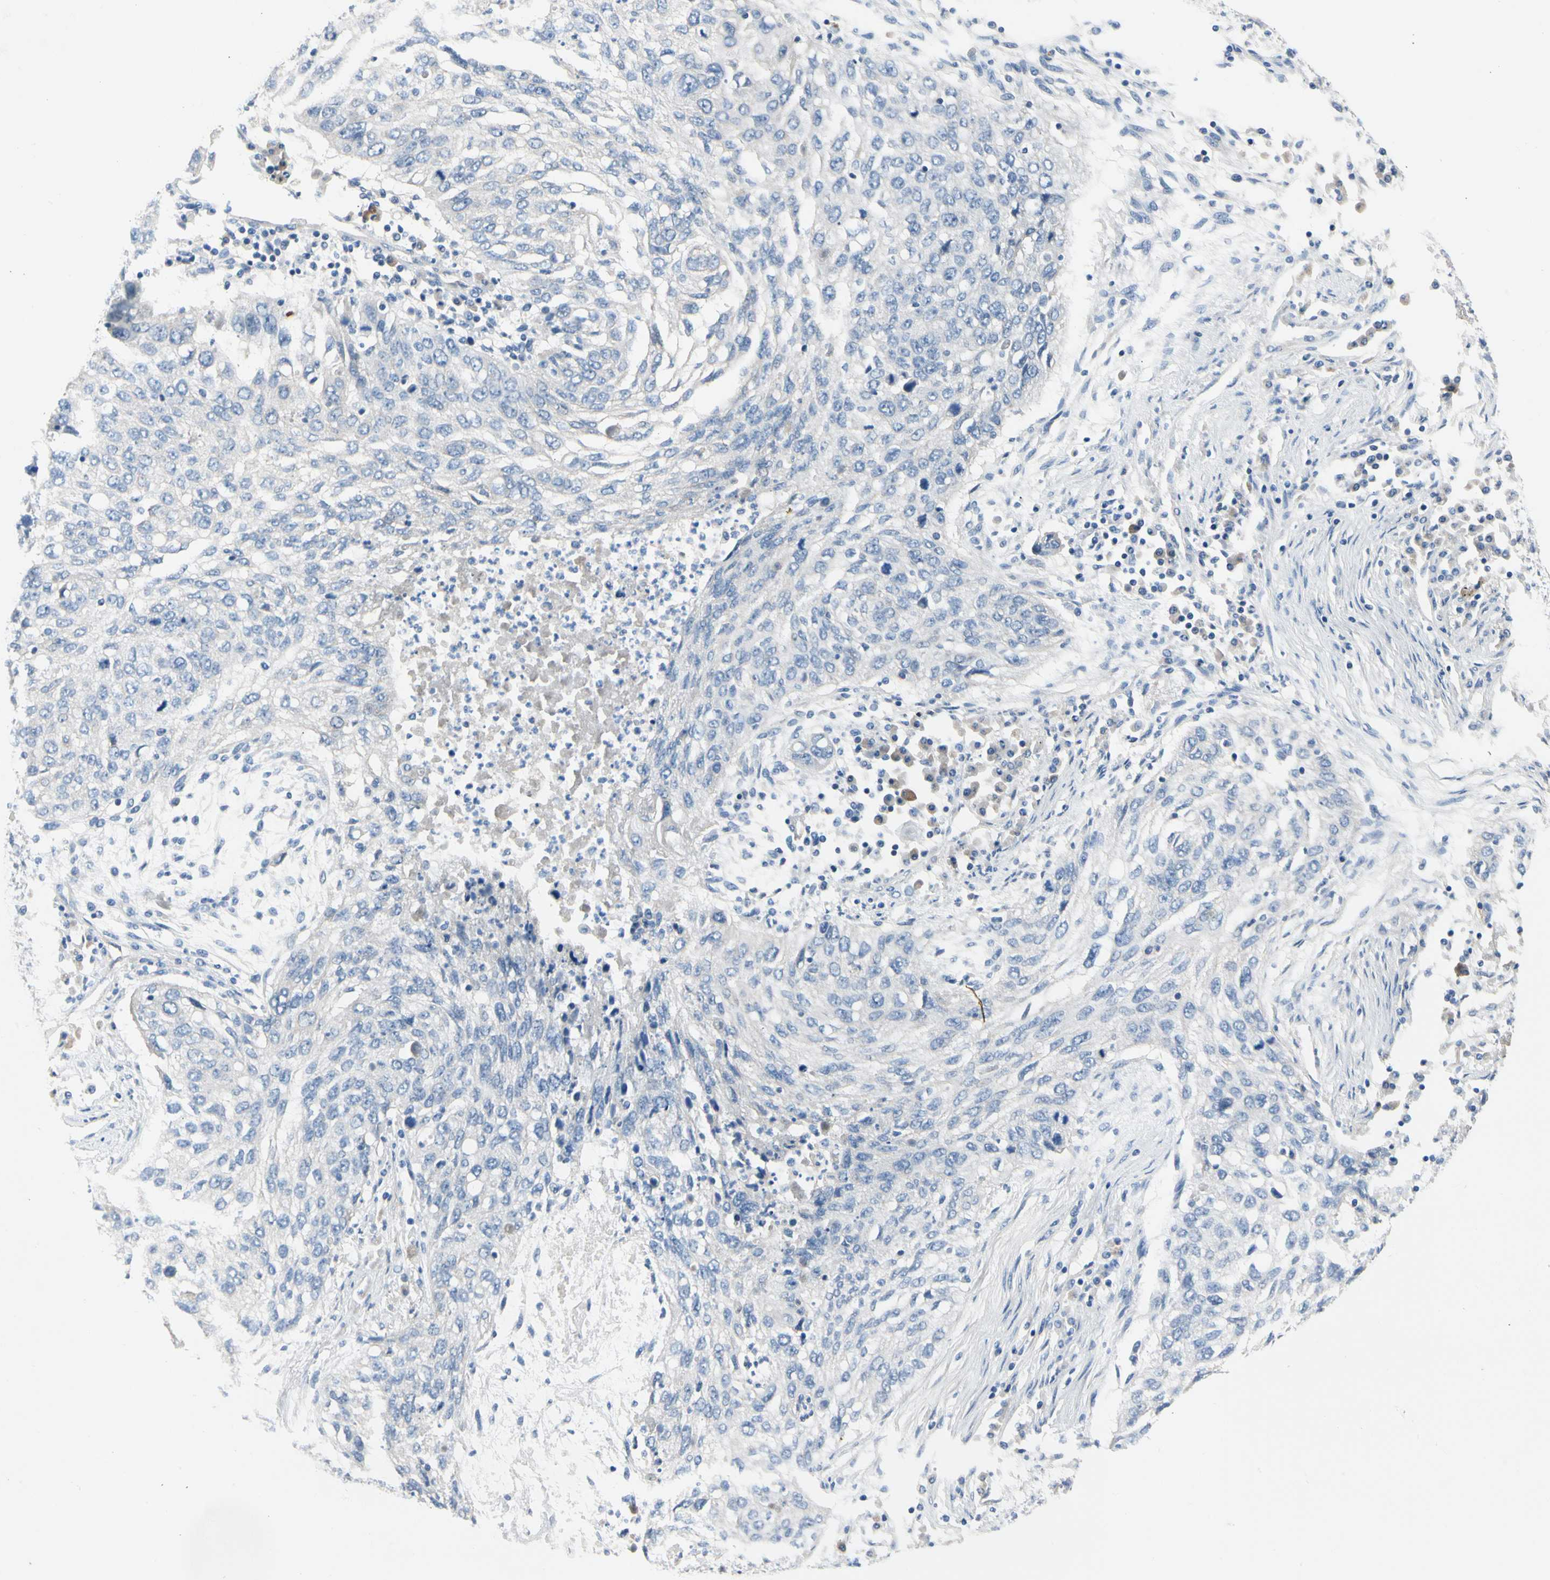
{"staining": {"intensity": "negative", "quantity": "none", "location": "none"}, "tissue": "lung cancer", "cell_type": "Tumor cells", "image_type": "cancer", "snomed": [{"axis": "morphology", "description": "Squamous cell carcinoma, NOS"}, {"axis": "topography", "description": "Lung"}], "caption": "An image of human squamous cell carcinoma (lung) is negative for staining in tumor cells.", "gene": "CA14", "patient": {"sex": "female", "age": 63}}